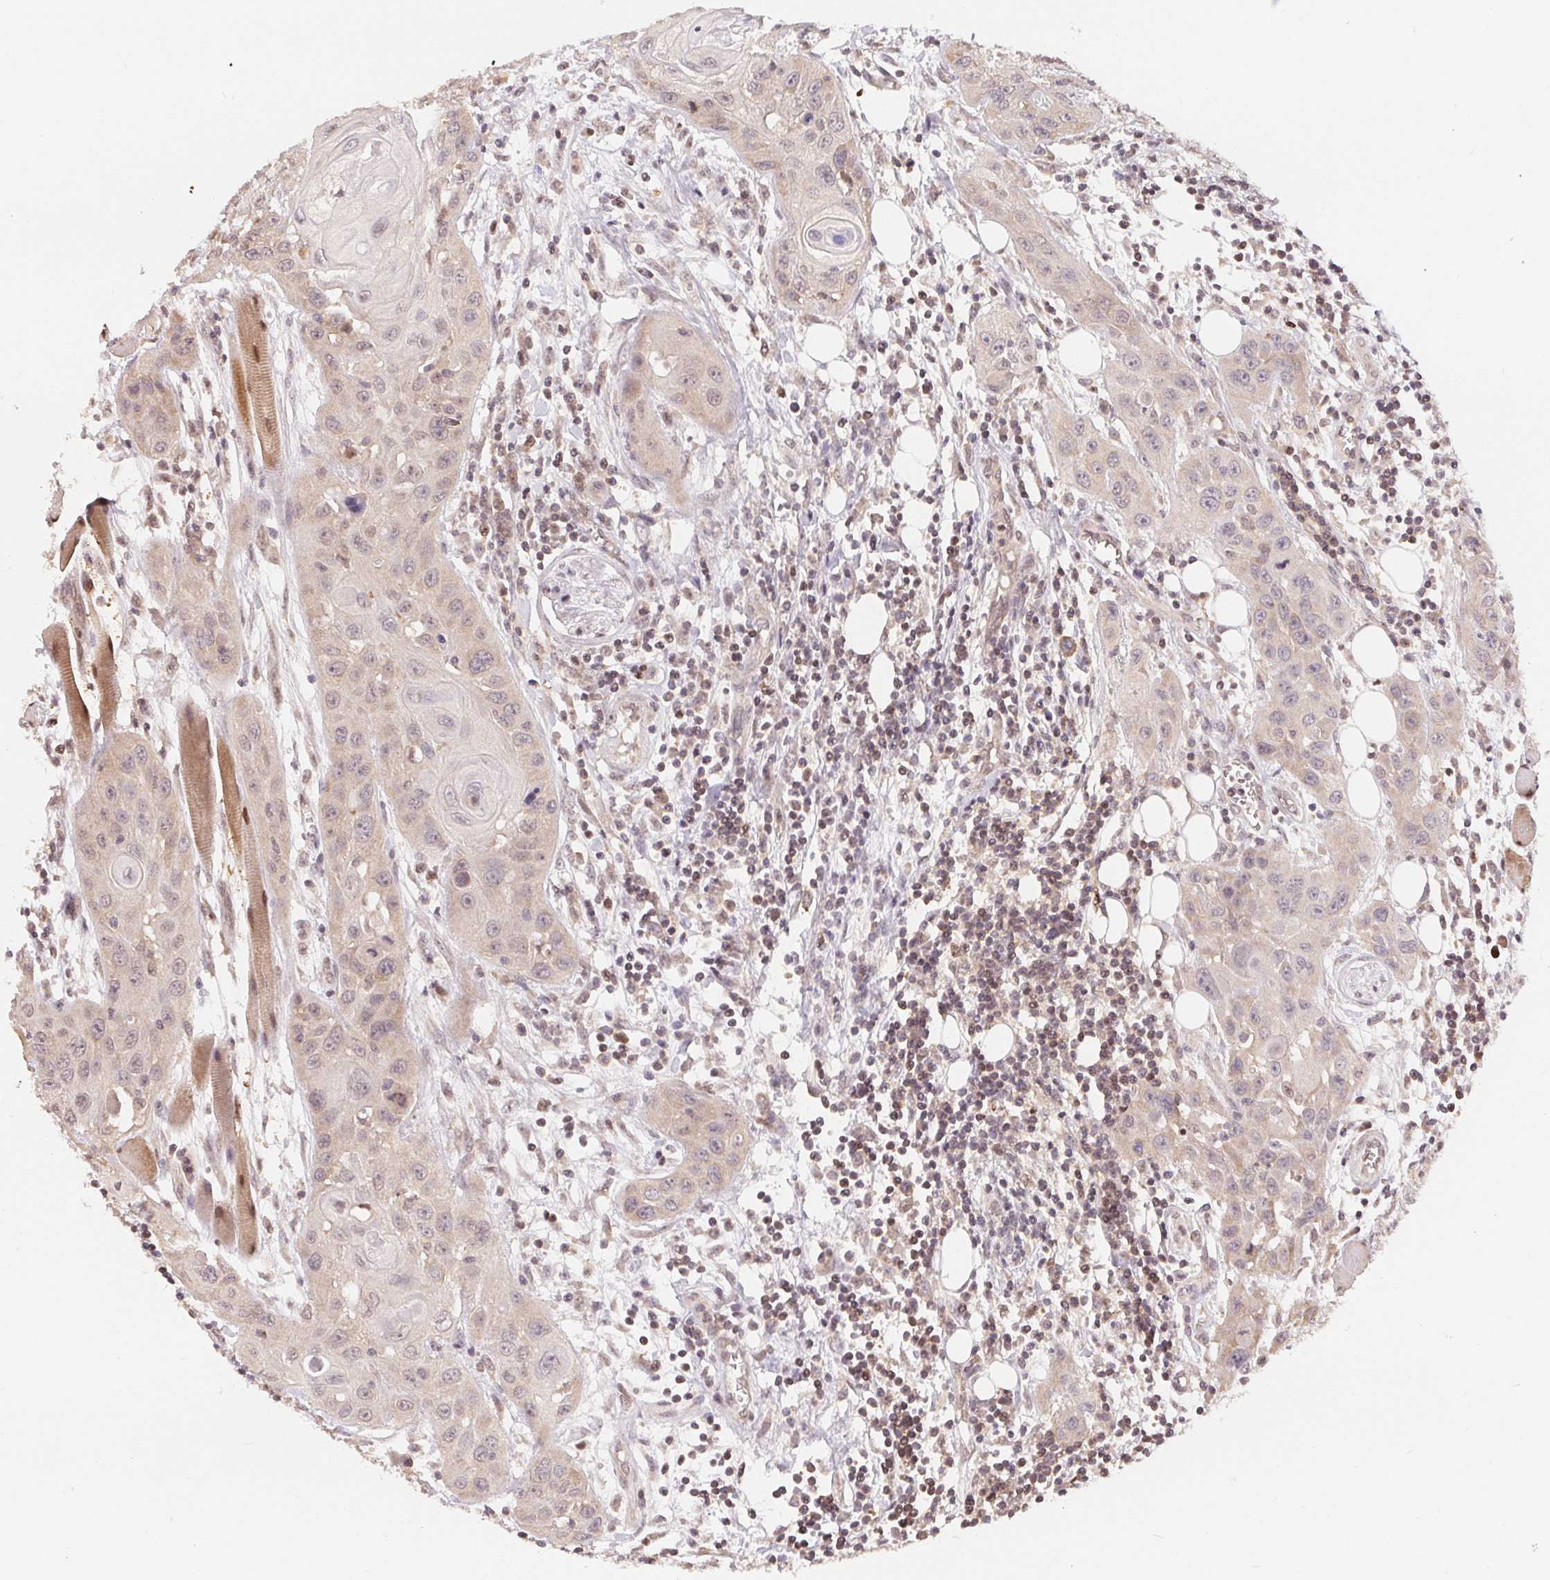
{"staining": {"intensity": "negative", "quantity": "none", "location": "none"}, "tissue": "head and neck cancer", "cell_type": "Tumor cells", "image_type": "cancer", "snomed": [{"axis": "morphology", "description": "Squamous cell carcinoma, NOS"}, {"axis": "topography", "description": "Oral tissue"}, {"axis": "topography", "description": "Head-Neck"}], "caption": "This is a photomicrograph of immunohistochemistry (IHC) staining of head and neck cancer (squamous cell carcinoma), which shows no staining in tumor cells.", "gene": "HMGN3", "patient": {"sex": "male", "age": 58}}